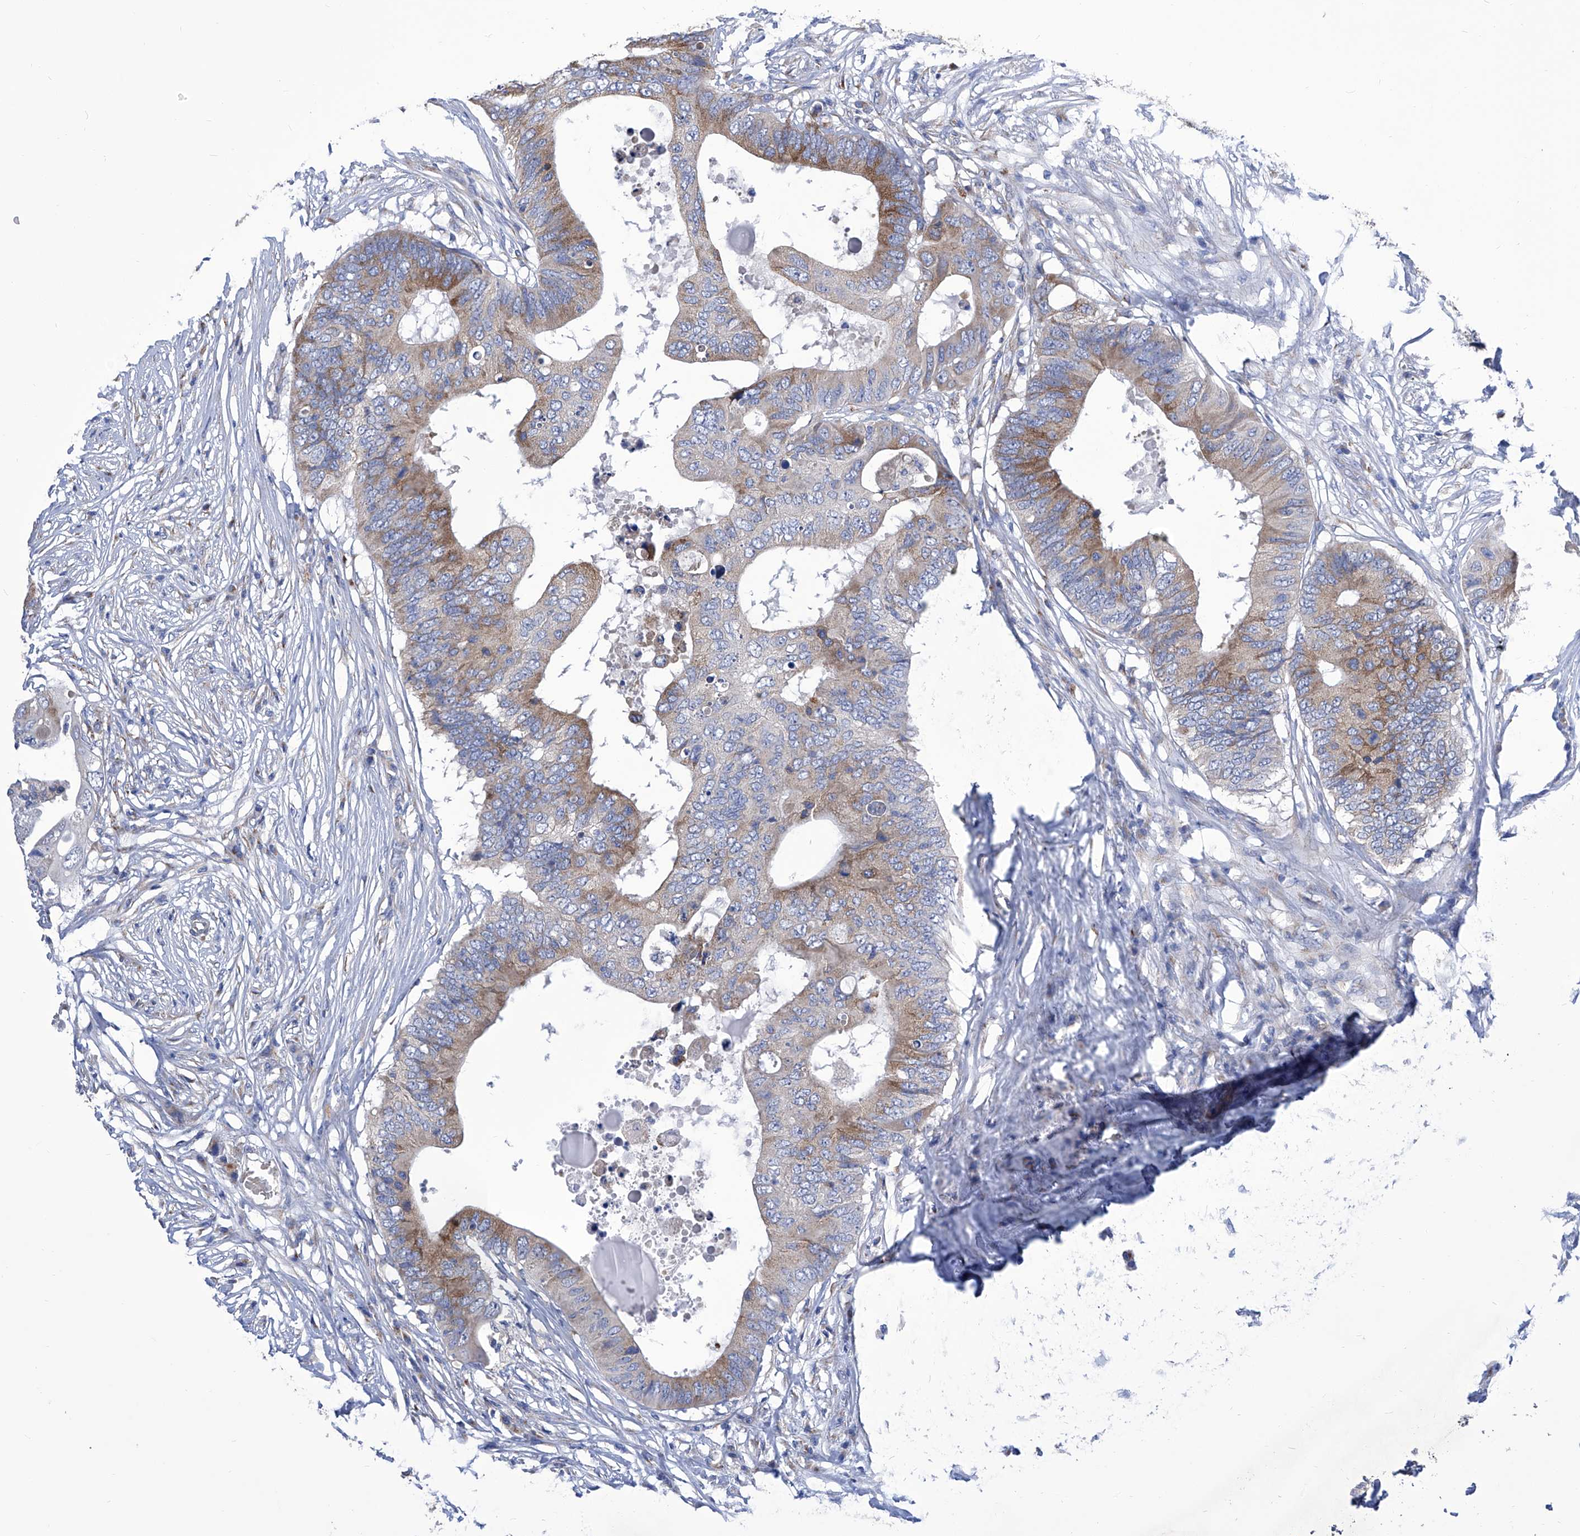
{"staining": {"intensity": "moderate", "quantity": "25%-75%", "location": "cytoplasmic/membranous"}, "tissue": "colorectal cancer", "cell_type": "Tumor cells", "image_type": "cancer", "snomed": [{"axis": "morphology", "description": "Adenocarcinoma, NOS"}, {"axis": "topography", "description": "Colon"}], "caption": "DAB (3,3'-diaminobenzidine) immunohistochemical staining of colorectal adenocarcinoma demonstrates moderate cytoplasmic/membranous protein positivity in approximately 25%-75% of tumor cells.", "gene": "TJAP1", "patient": {"sex": "male", "age": 71}}